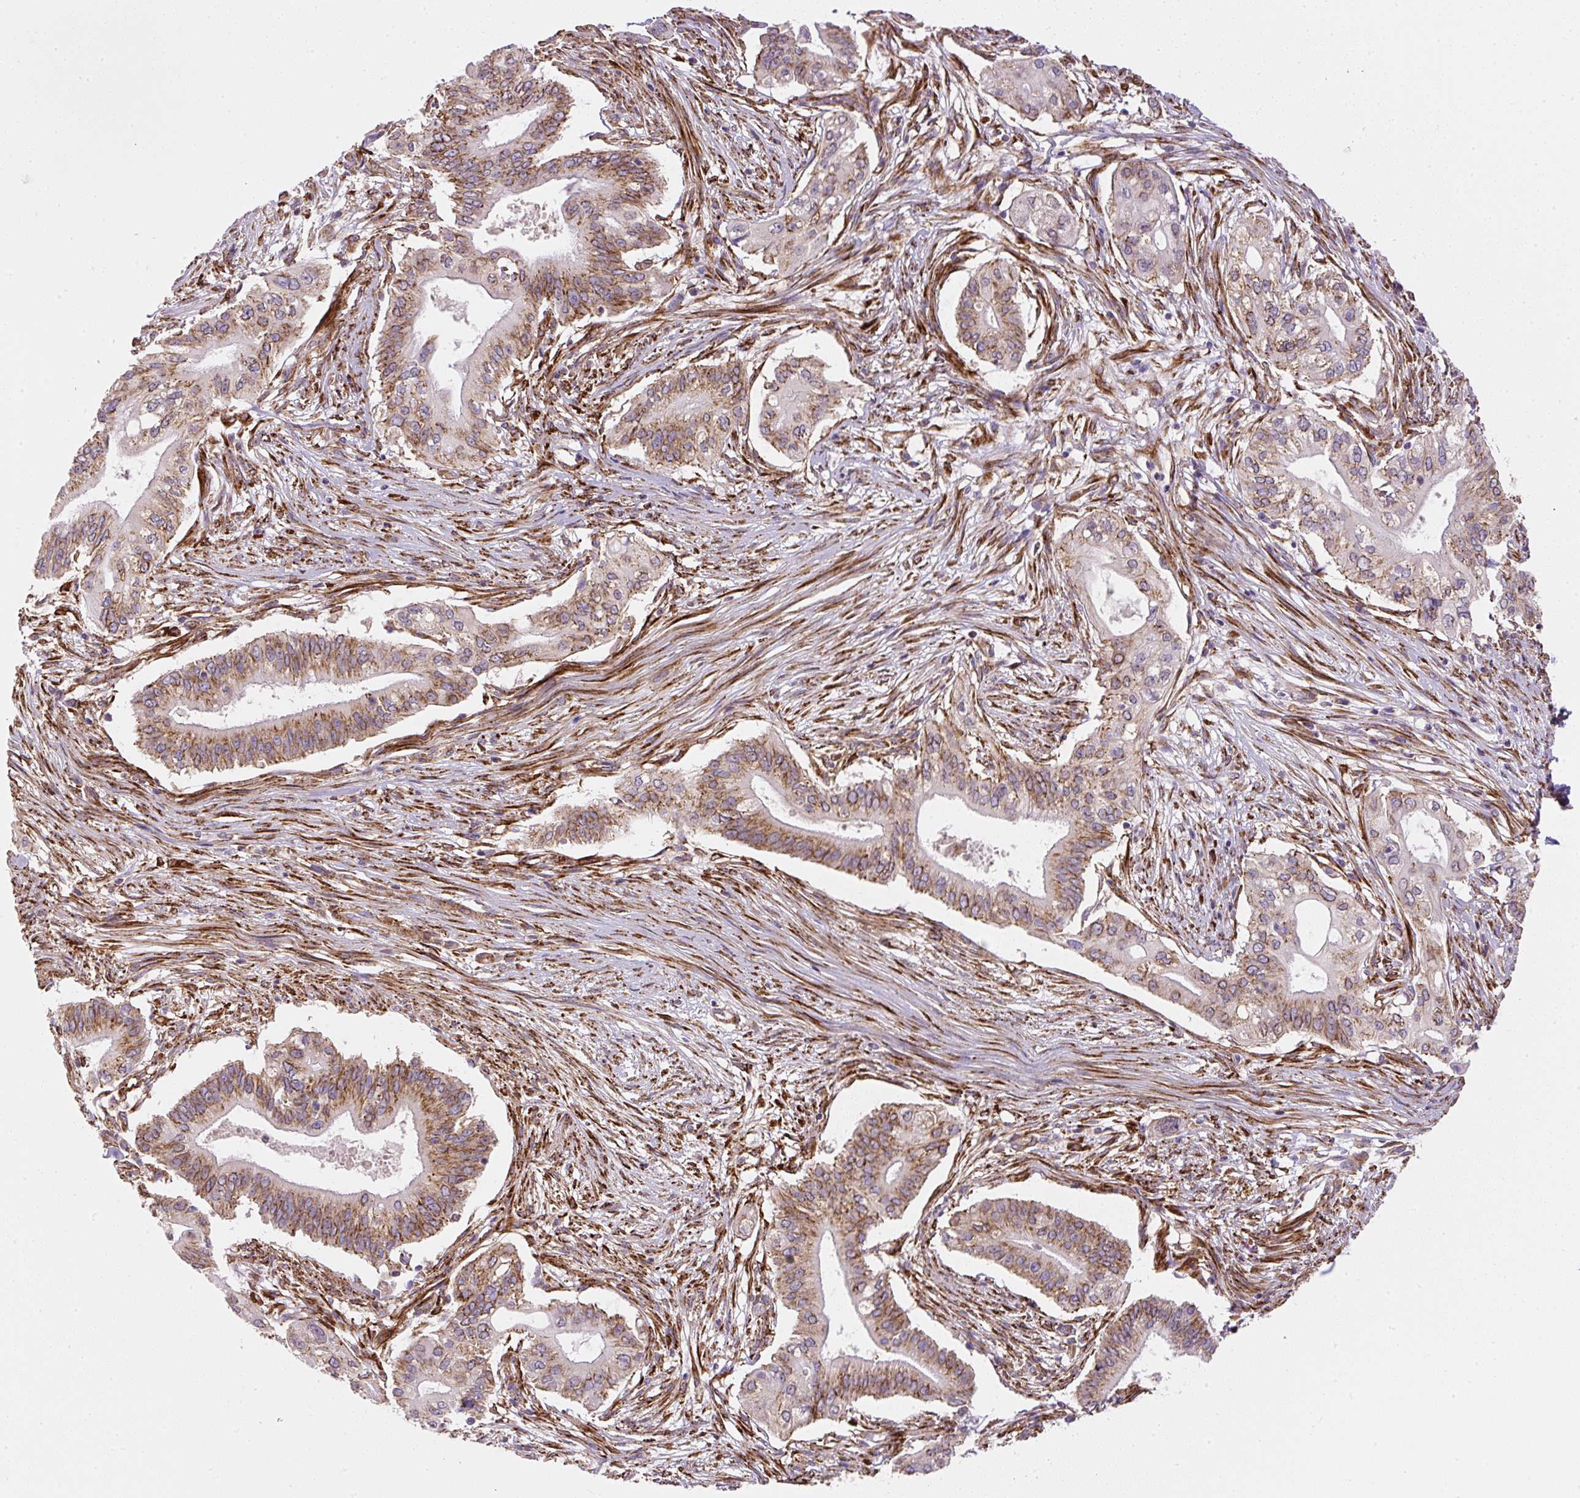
{"staining": {"intensity": "moderate", "quantity": ">75%", "location": "cytoplasmic/membranous"}, "tissue": "pancreatic cancer", "cell_type": "Tumor cells", "image_type": "cancer", "snomed": [{"axis": "morphology", "description": "Adenocarcinoma, NOS"}, {"axis": "topography", "description": "Pancreas"}], "caption": "Tumor cells show medium levels of moderate cytoplasmic/membranous positivity in about >75% of cells in human adenocarcinoma (pancreatic).", "gene": "RNF170", "patient": {"sex": "female", "age": 68}}